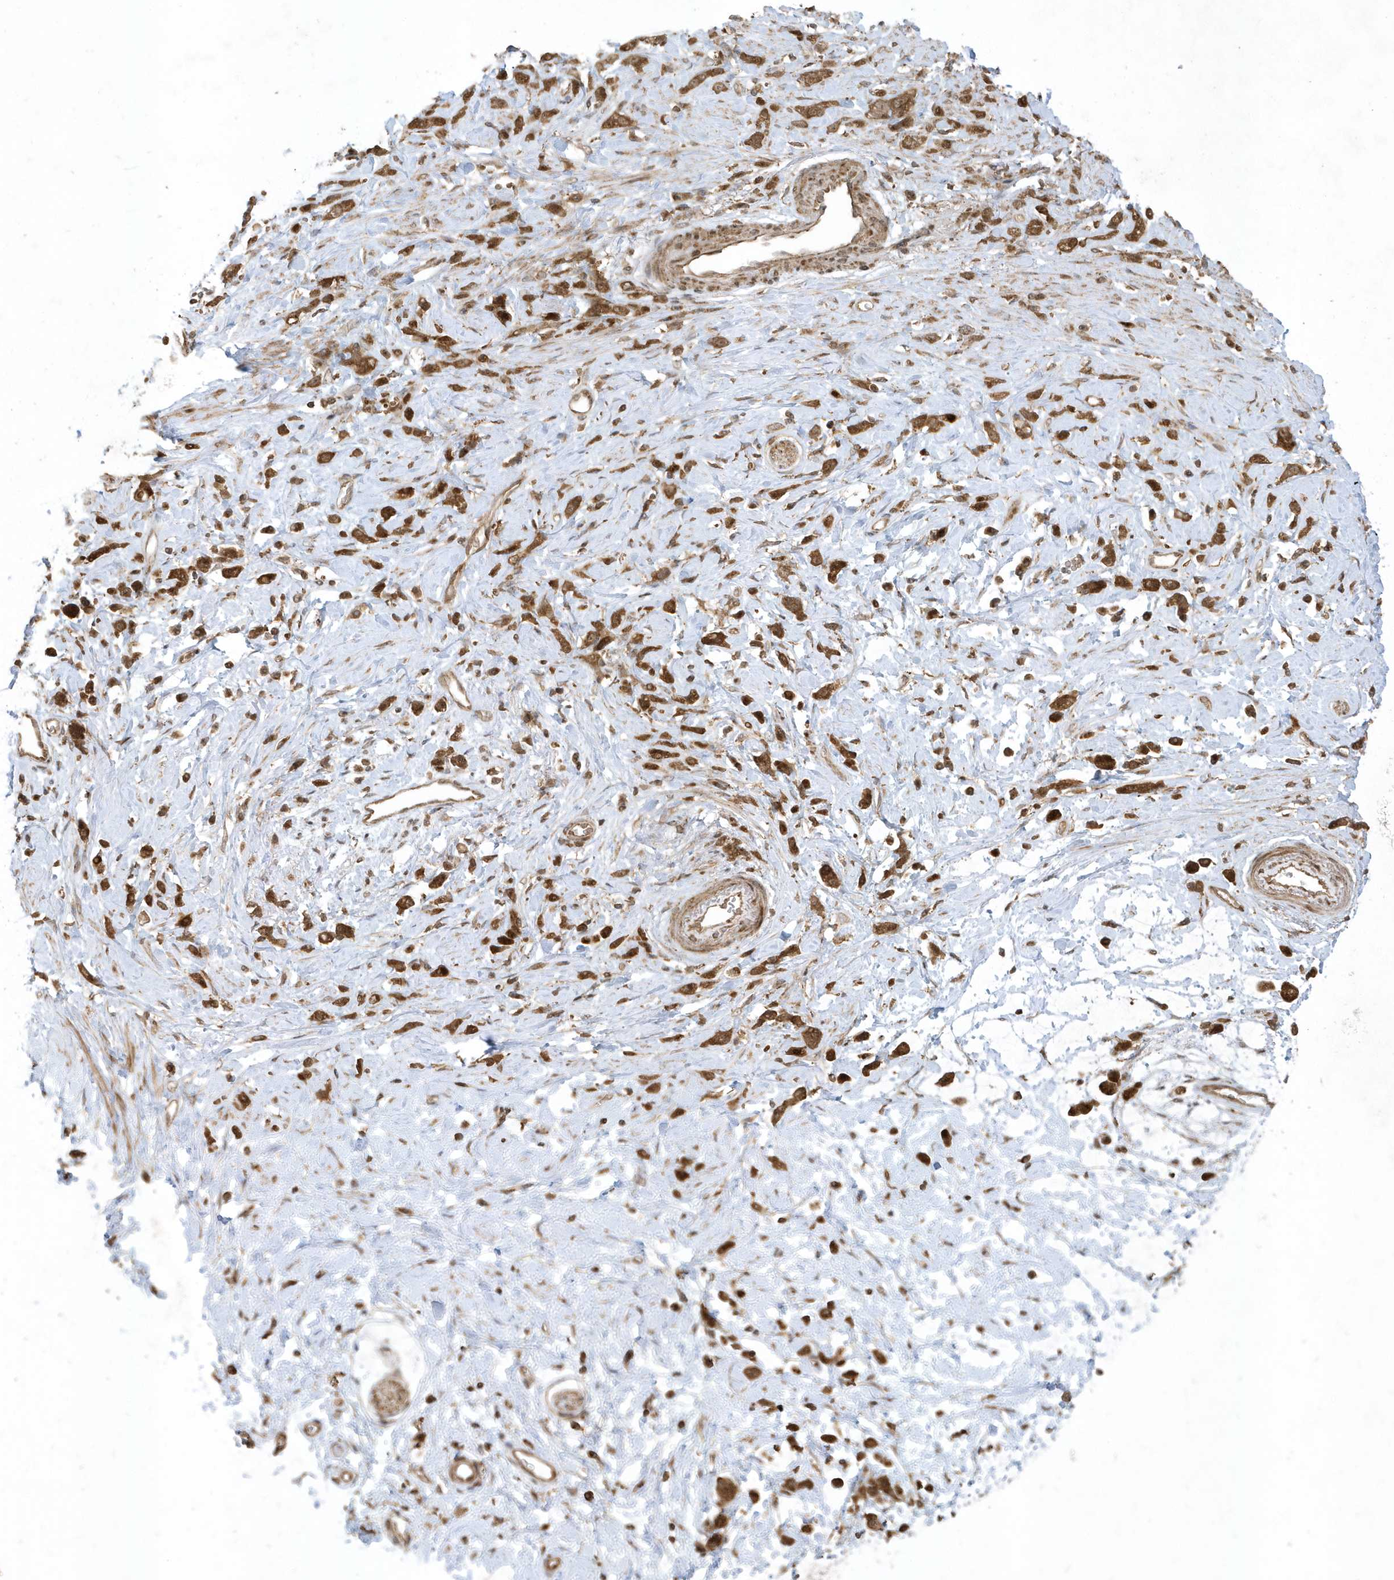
{"staining": {"intensity": "strong", "quantity": ">75%", "location": "cytoplasmic/membranous"}, "tissue": "stomach cancer", "cell_type": "Tumor cells", "image_type": "cancer", "snomed": [{"axis": "morphology", "description": "Adenocarcinoma, NOS"}, {"axis": "topography", "description": "Stomach"}], "caption": "A brown stain shows strong cytoplasmic/membranous staining of a protein in human stomach cancer (adenocarcinoma) tumor cells.", "gene": "STAMBP", "patient": {"sex": "female", "age": 60}}